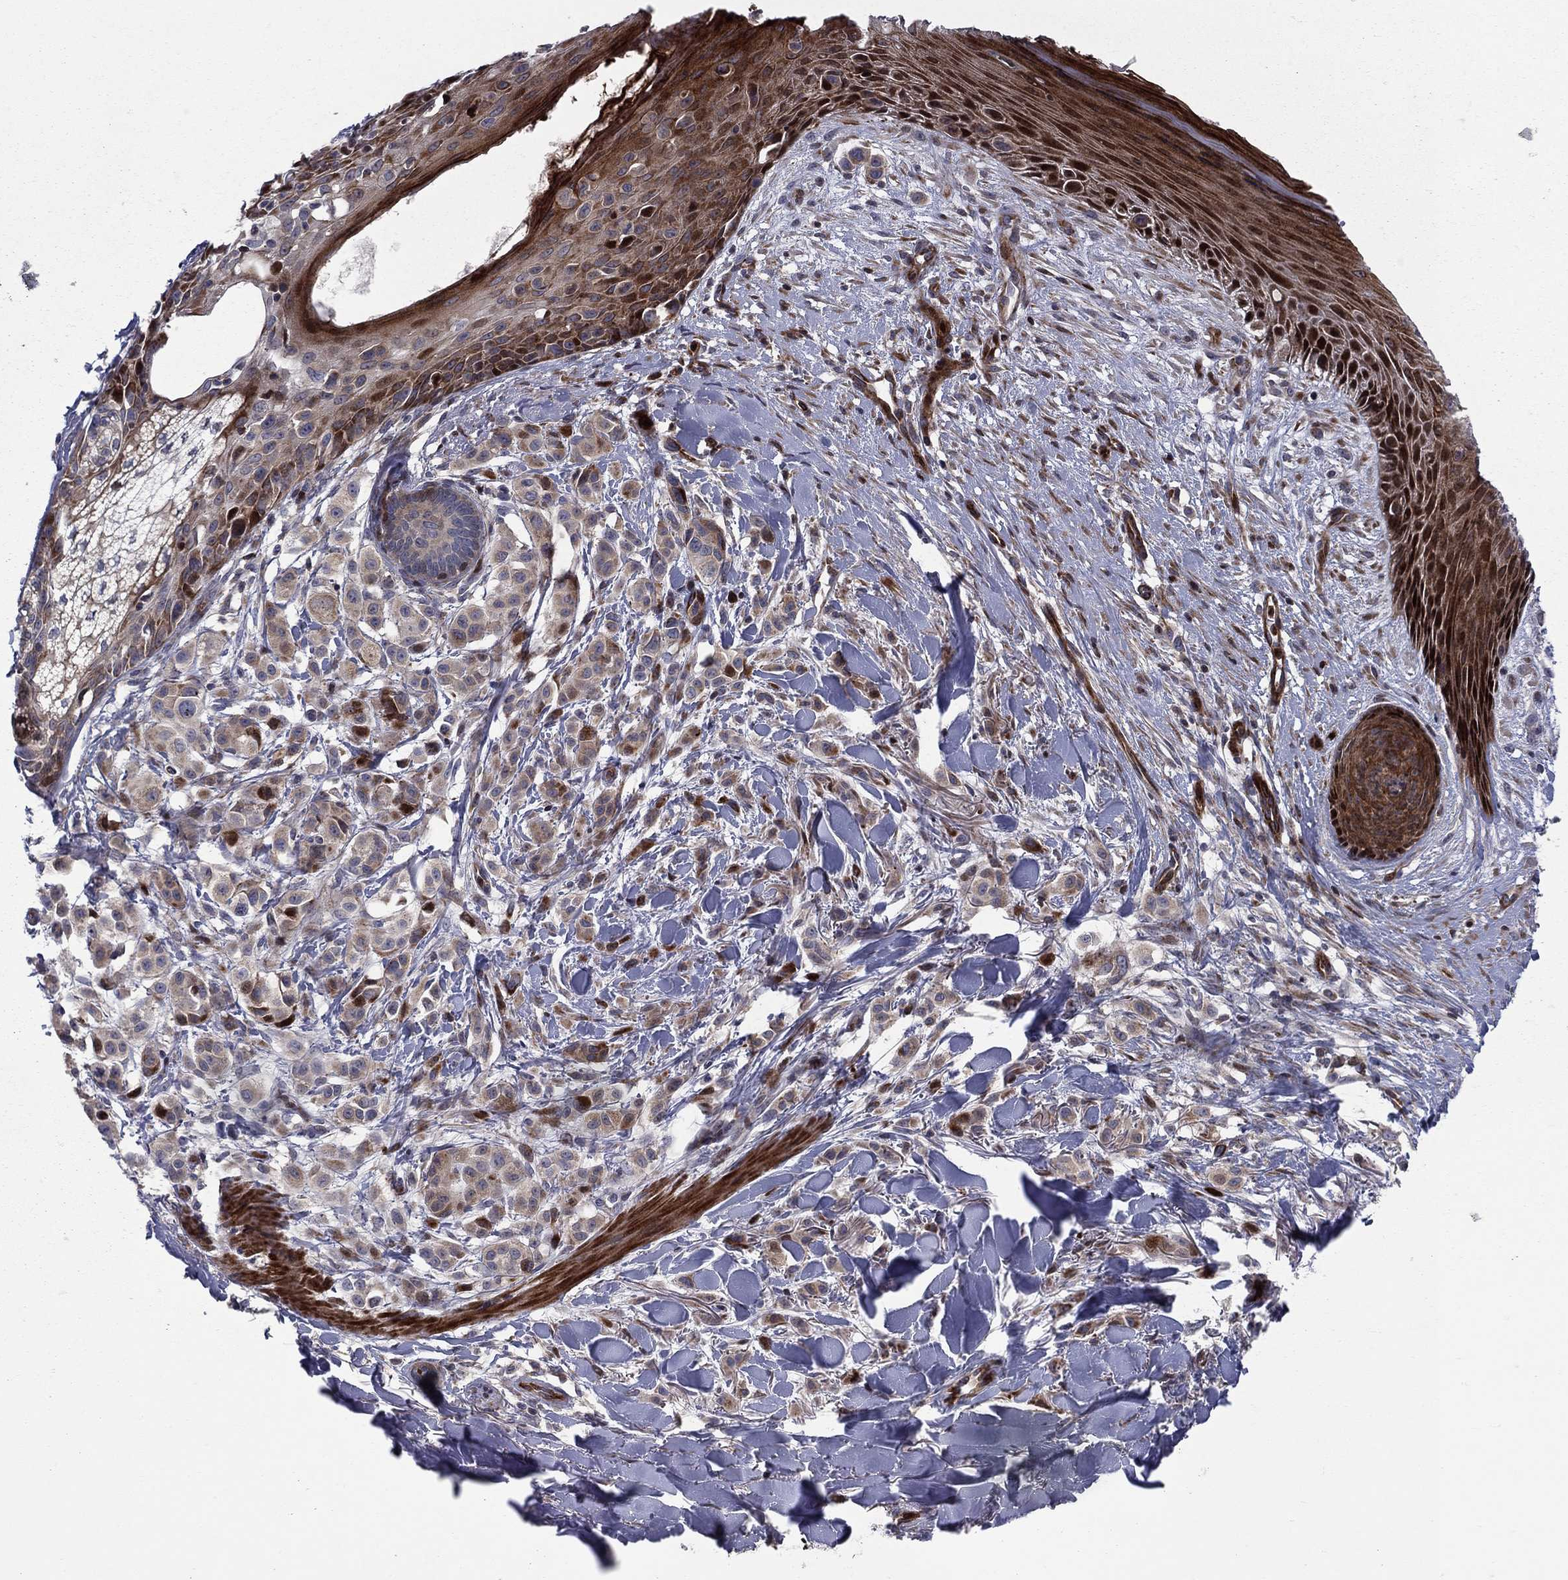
{"staining": {"intensity": "moderate", "quantity": "<25%", "location": "cytoplasmic/membranous,nuclear"}, "tissue": "melanoma", "cell_type": "Tumor cells", "image_type": "cancer", "snomed": [{"axis": "morphology", "description": "Malignant melanoma, NOS"}, {"axis": "topography", "description": "Skin"}], "caption": "Immunohistochemical staining of human malignant melanoma reveals low levels of moderate cytoplasmic/membranous and nuclear positivity in about <25% of tumor cells. The staining was performed using DAB (3,3'-diaminobenzidine), with brown indicating positive protein expression. Nuclei are stained blue with hematoxylin.", "gene": "MIOS", "patient": {"sex": "male", "age": 57}}